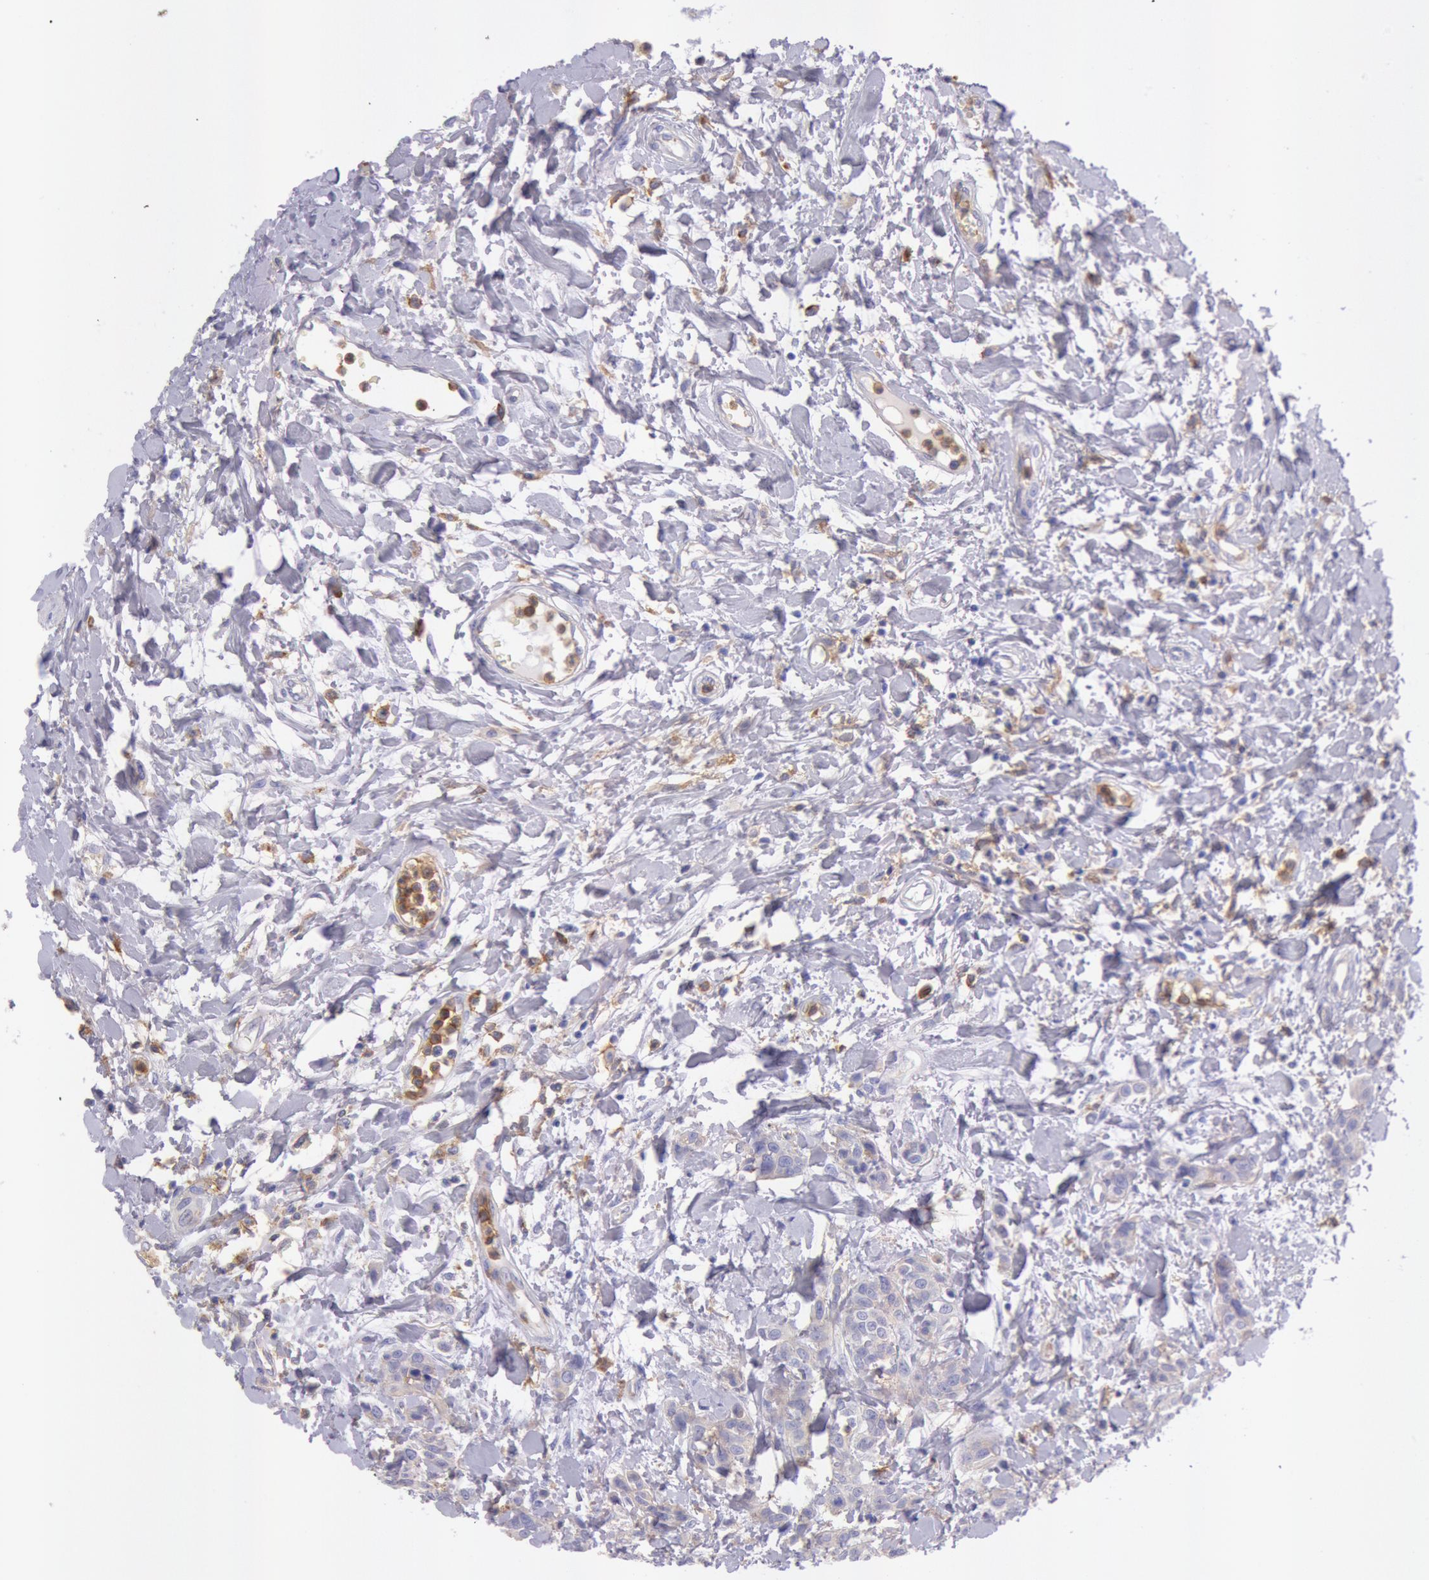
{"staining": {"intensity": "negative", "quantity": "none", "location": "none"}, "tissue": "urothelial cancer", "cell_type": "Tumor cells", "image_type": "cancer", "snomed": [{"axis": "morphology", "description": "Urothelial carcinoma, High grade"}, {"axis": "topography", "description": "Urinary bladder"}], "caption": "Immunohistochemical staining of urothelial cancer exhibits no significant positivity in tumor cells. (DAB IHC visualized using brightfield microscopy, high magnification).", "gene": "LYN", "patient": {"sex": "male", "age": 56}}